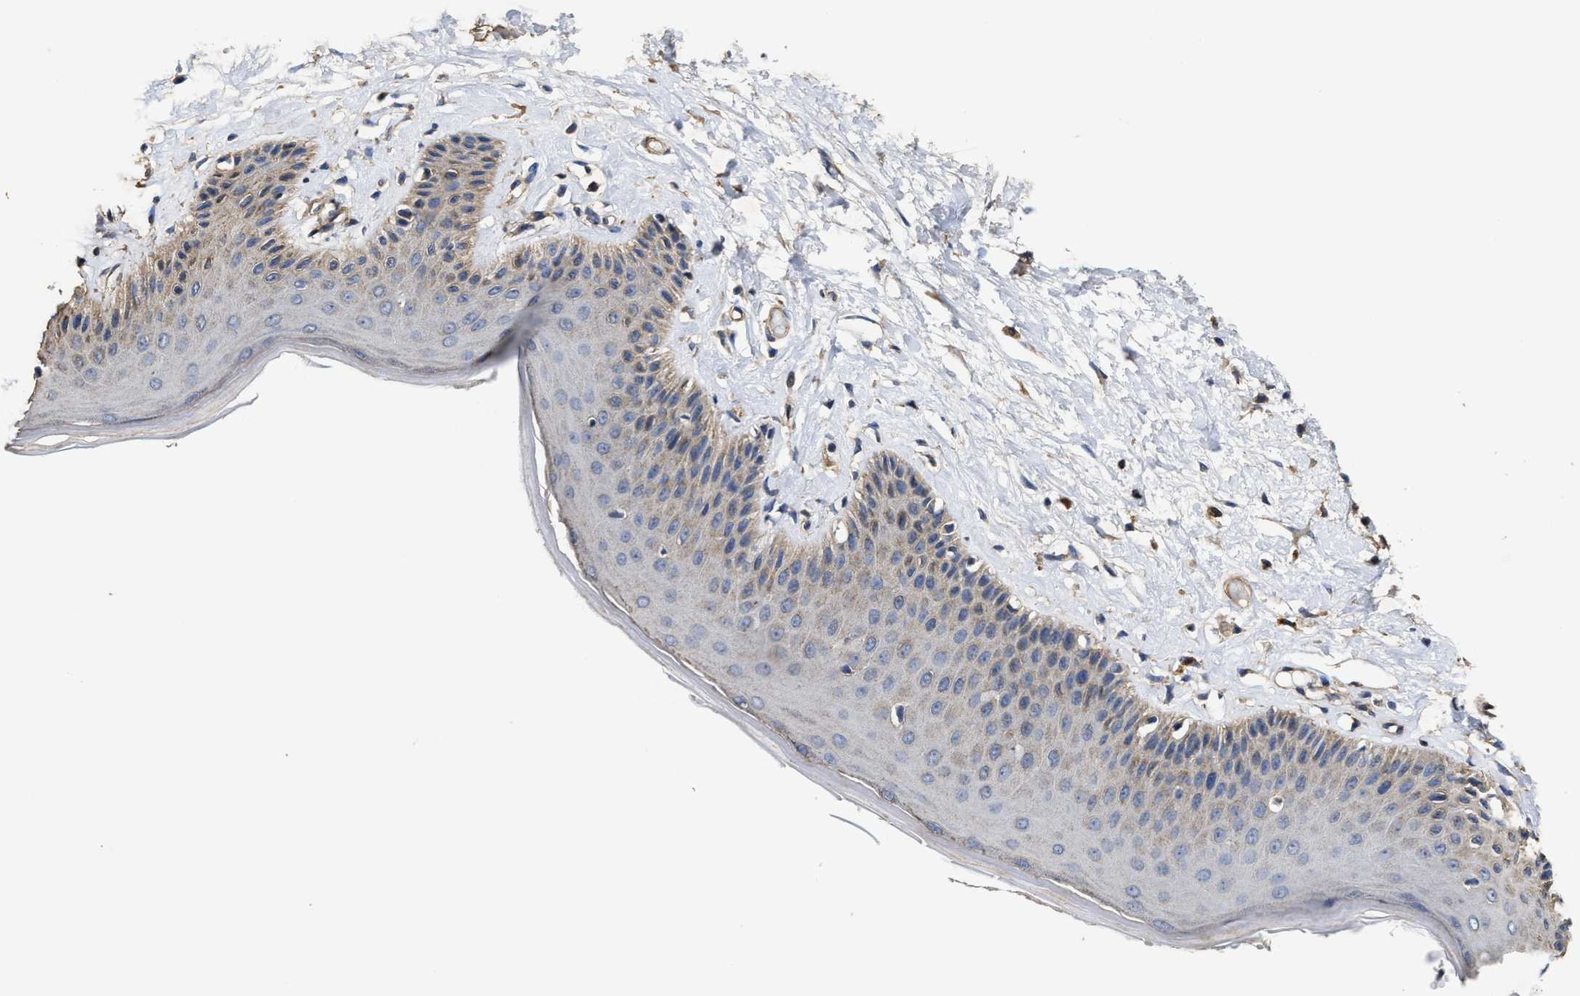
{"staining": {"intensity": "weak", "quantity": "25%-75%", "location": "cytoplasmic/membranous"}, "tissue": "skin", "cell_type": "Epidermal cells", "image_type": "normal", "snomed": [{"axis": "morphology", "description": "Normal tissue, NOS"}, {"axis": "topography", "description": "Vulva"}], "caption": "This image displays immunohistochemistry staining of normal skin, with low weak cytoplasmic/membranous staining in approximately 25%-75% of epidermal cells.", "gene": "SFXN4", "patient": {"sex": "female", "age": 73}}